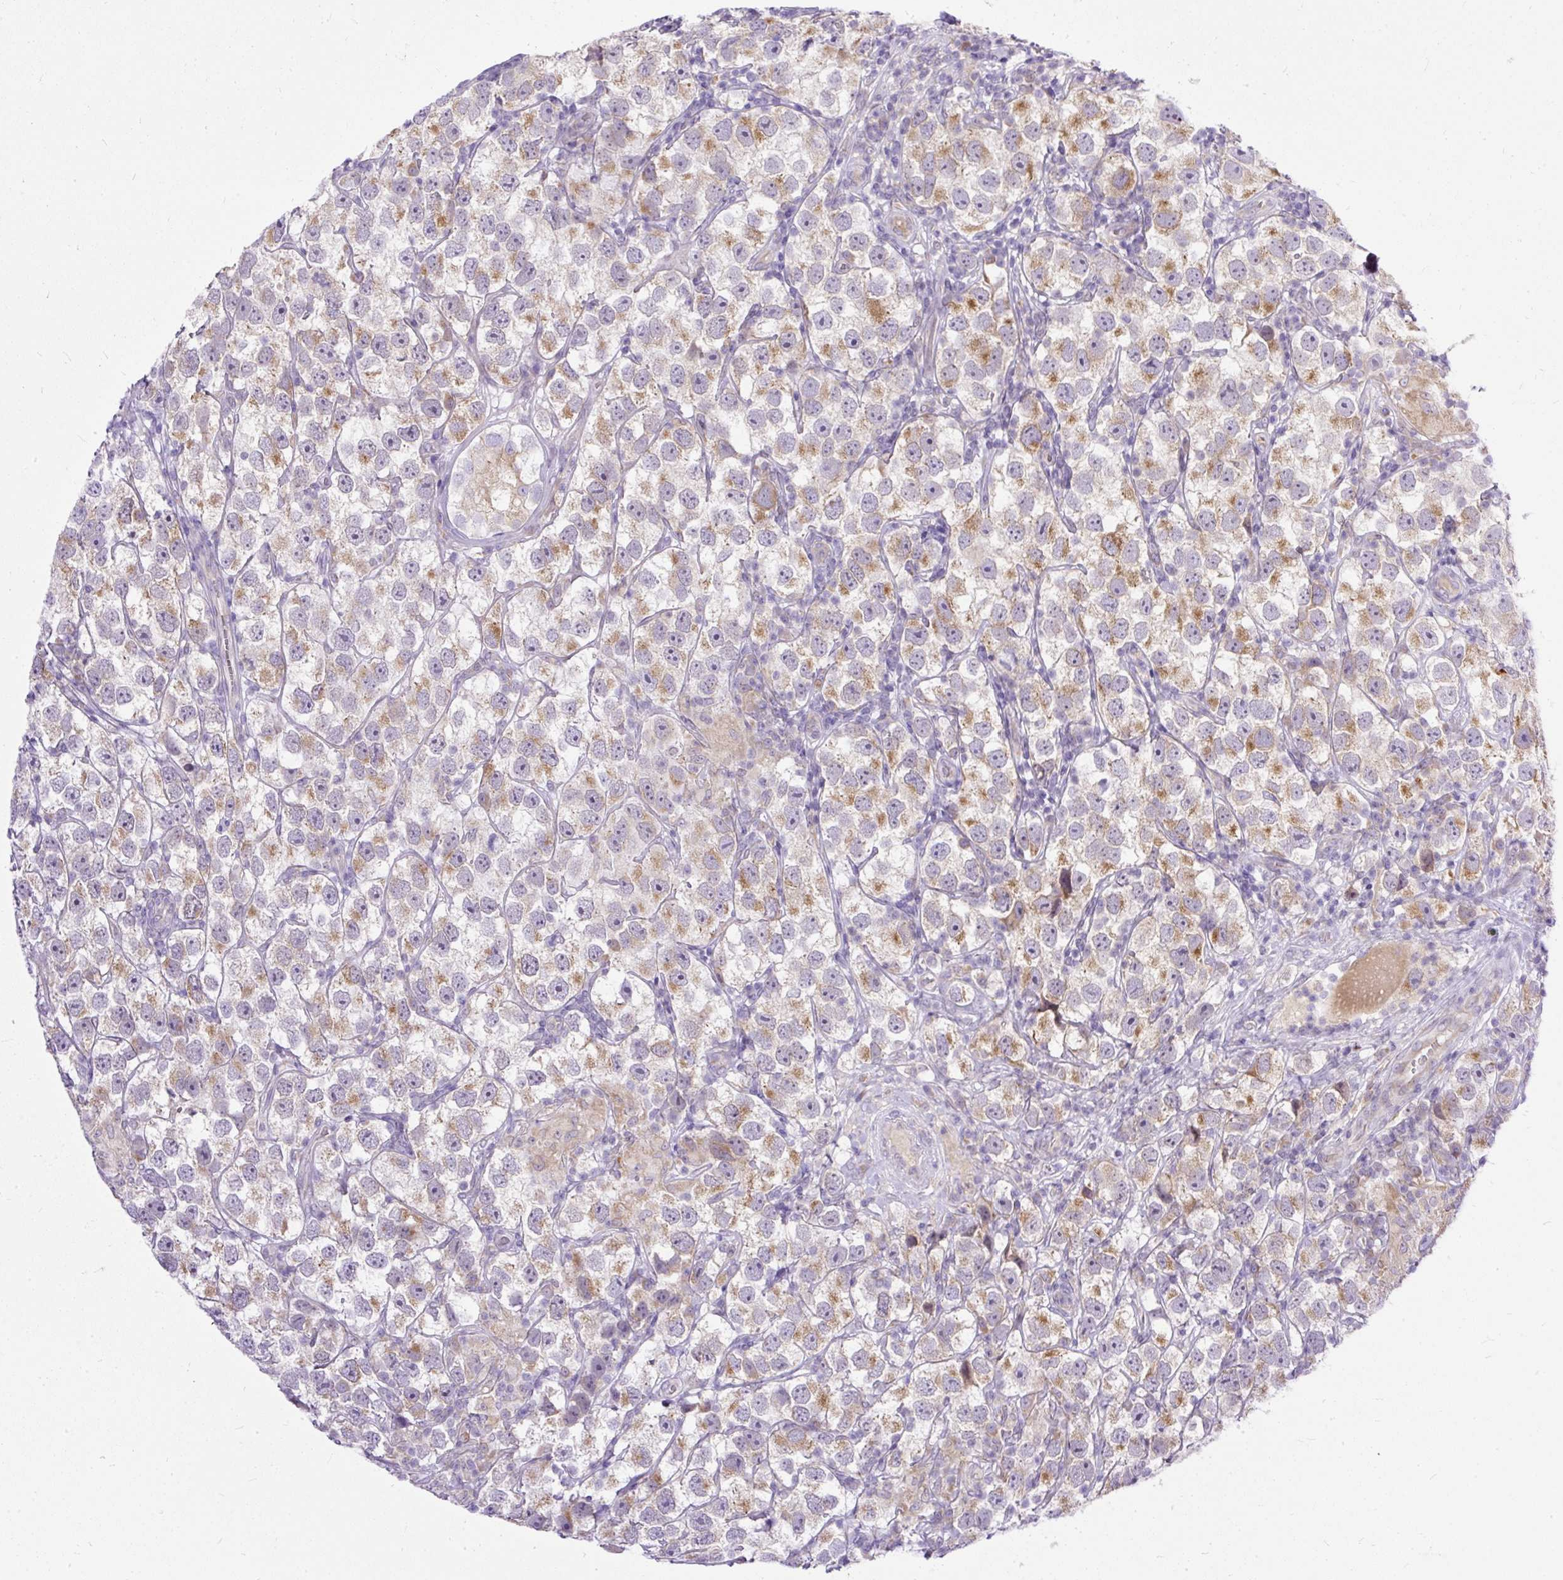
{"staining": {"intensity": "moderate", "quantity": ">75%", "location": "cytoplasmic/membranous"}, "tissue": "testis cancer", "cell_type": "Tumor cells", "image_type": "cancer", "snomed": [{"axis": "morphology", "description": "Seminoma, NOS"}, {"axis": "topography", "description": "Testis"}], "caption": "Approximately >75% of tumor cells in human testis cancer demonstrate moderate cytoplasmic/membranous protein expression as visualized by brown immunohistochemical staining.", "gene": "AMFR", "patient": {"sex": "male", "age": 26}}